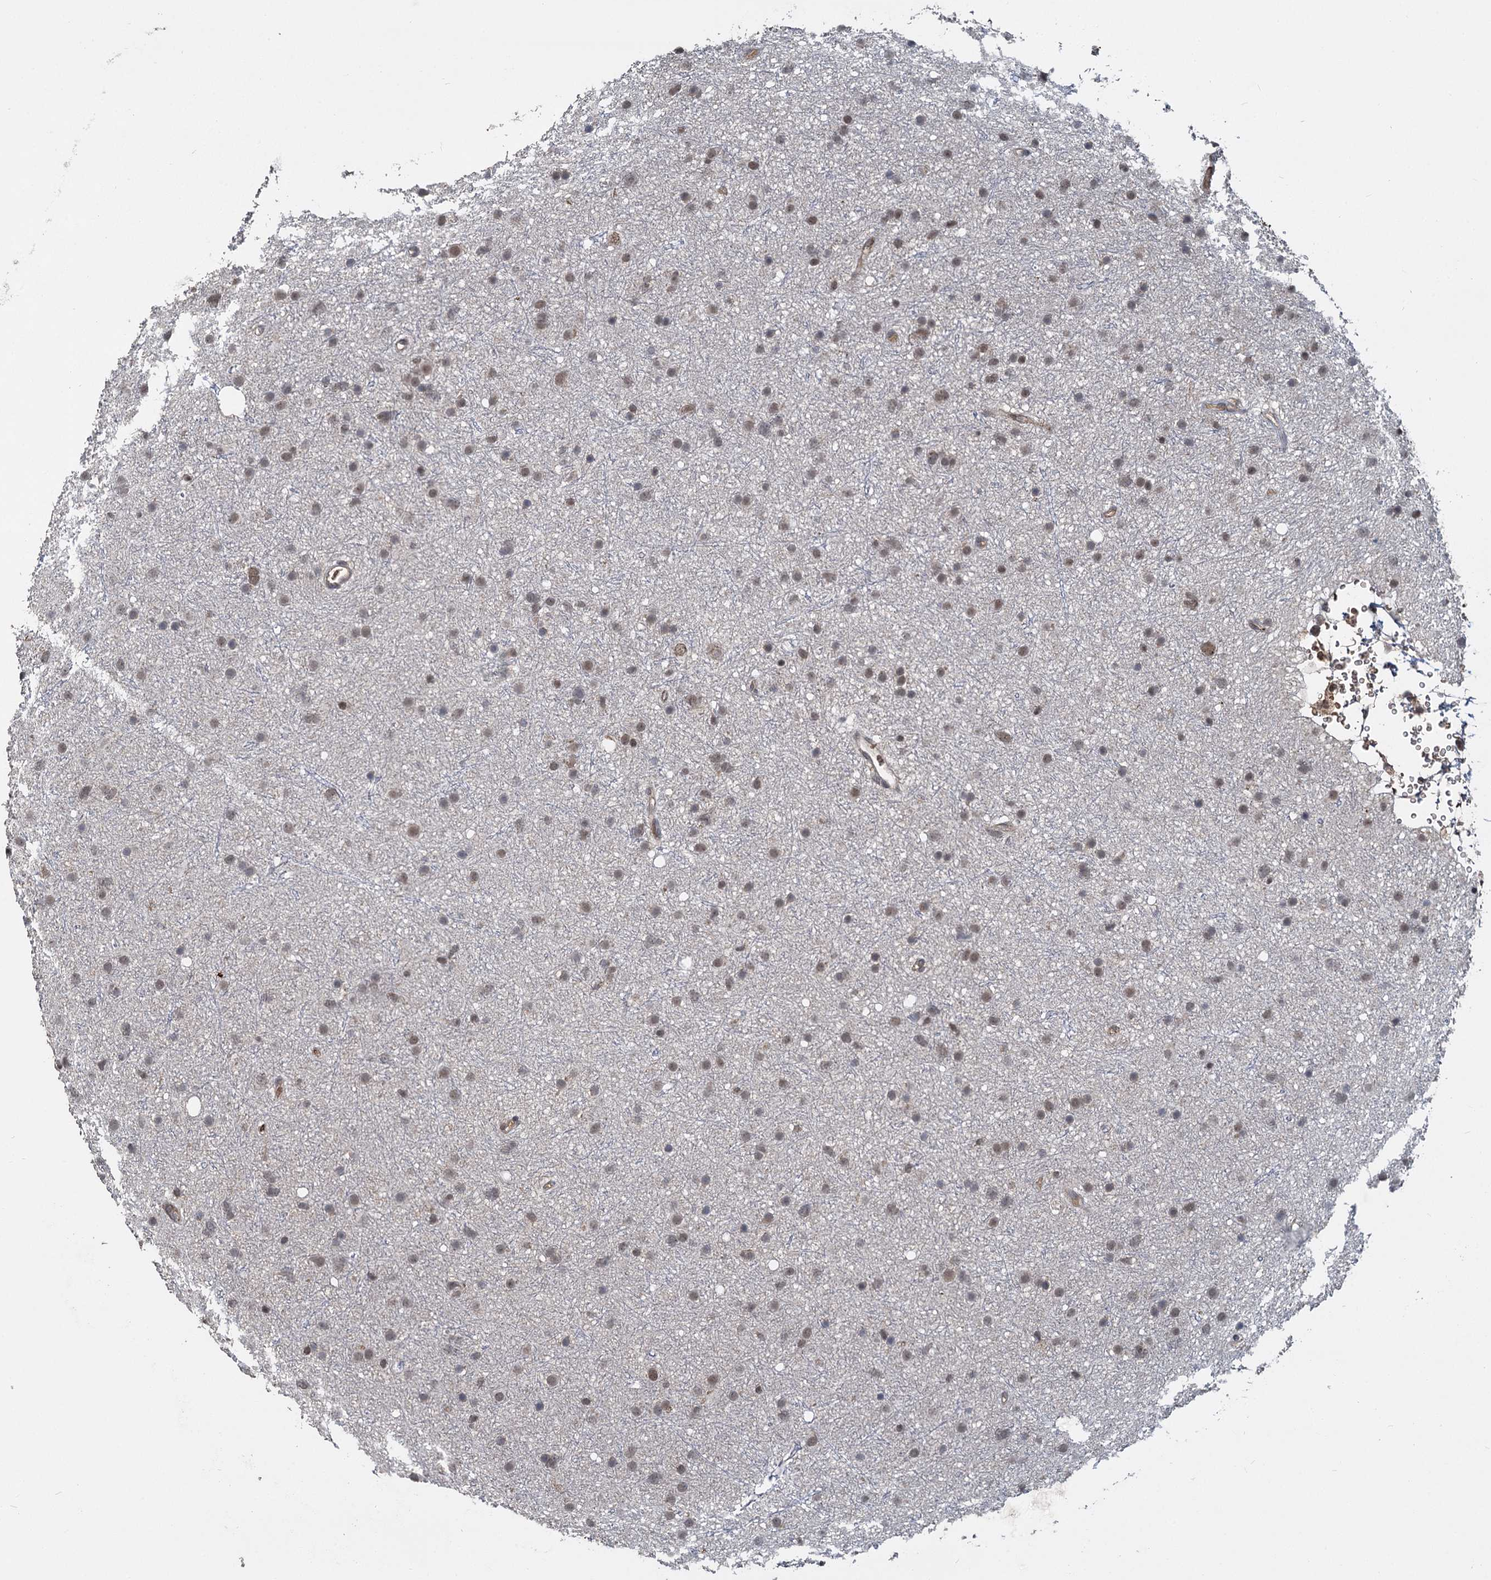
{"staining": {"intensity": "weak", "quantity": "25%-75%", "location": "nuclear"}, "tissue": "glioma", "cell_type": "Tumor cells", "image_type": "cancer", "snomed": [{"axis": "morphology", "description": "Glioma, malignant, Low grade"}, {"axis": "topography", "description": "Cerebral cortex"}], "caption": "This image reveals malignant low-grade glioma stained with IHC to label a protein in brown. The nuclear of tumor cells show weak positivity for the protein. Nuclei are counter-stained blue.", "gene": "FANCI", "patient": {"sex": "female", "age": 39}}